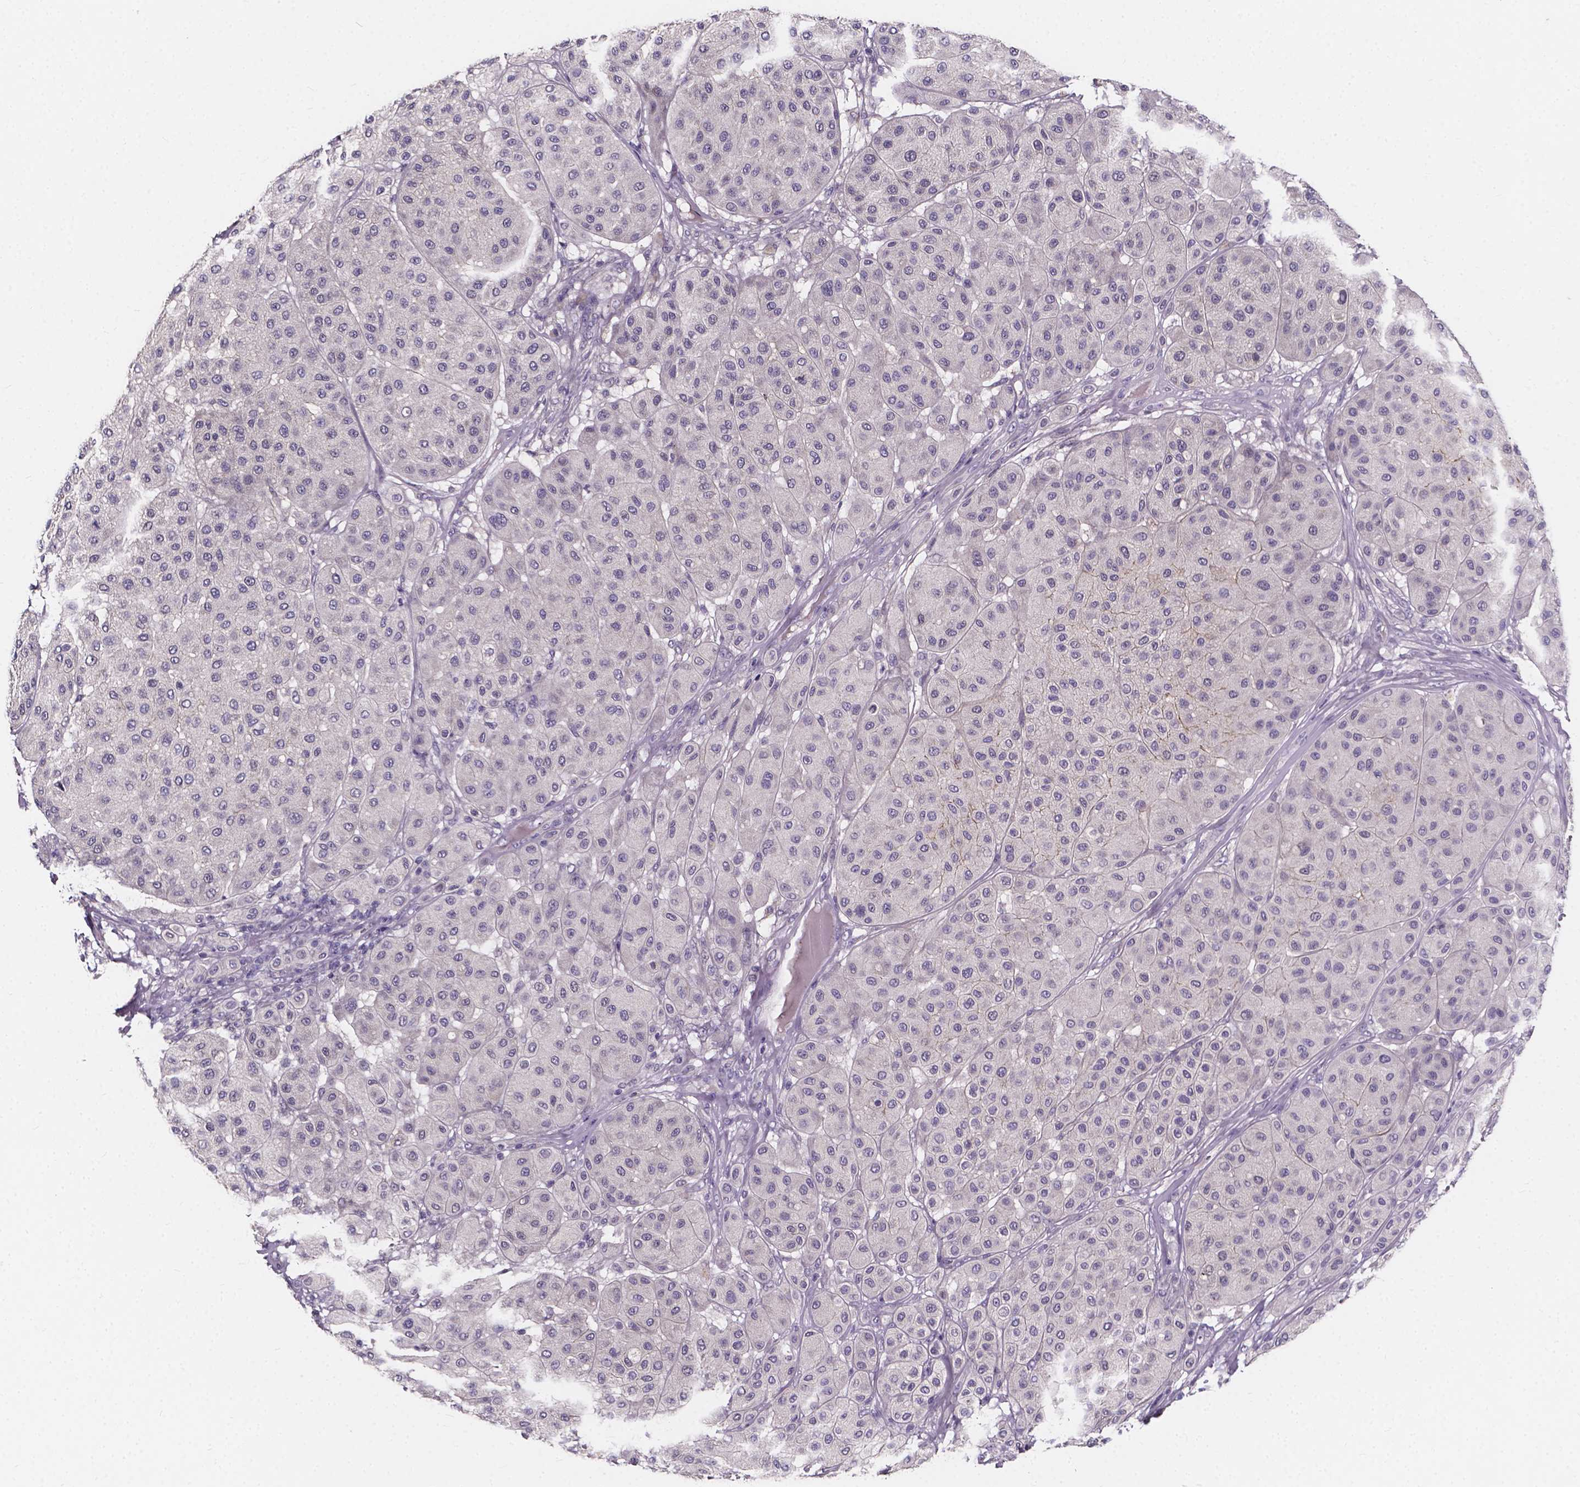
{"staining": {"intensity": "negative", "quantity": "none", "location": "none"}, "tissue": "melanoma", "cell_type": "Tumor cells", "image_type": "cancer", "snomed": [{"axis": "morphology", "description": "Malignant melanoma, Metastatic site"}, {"axis": "topography", "description": "Smooth muscle"}], "caption": "High magnification brightfield microscopy of melanoma stained with DAB (3,3'-diaminobenzidine) (brown) and counterstained with hematoxylin (blue): tumor cells show no significant positivity. Brightfield microscopy of immunohistochemistry (IHC) stained with DAB (brown) and hematoxylin (blue), captured at high magnification.", "gene": "SPOCD1", "patient": {"sex": "male", "age": 41}}